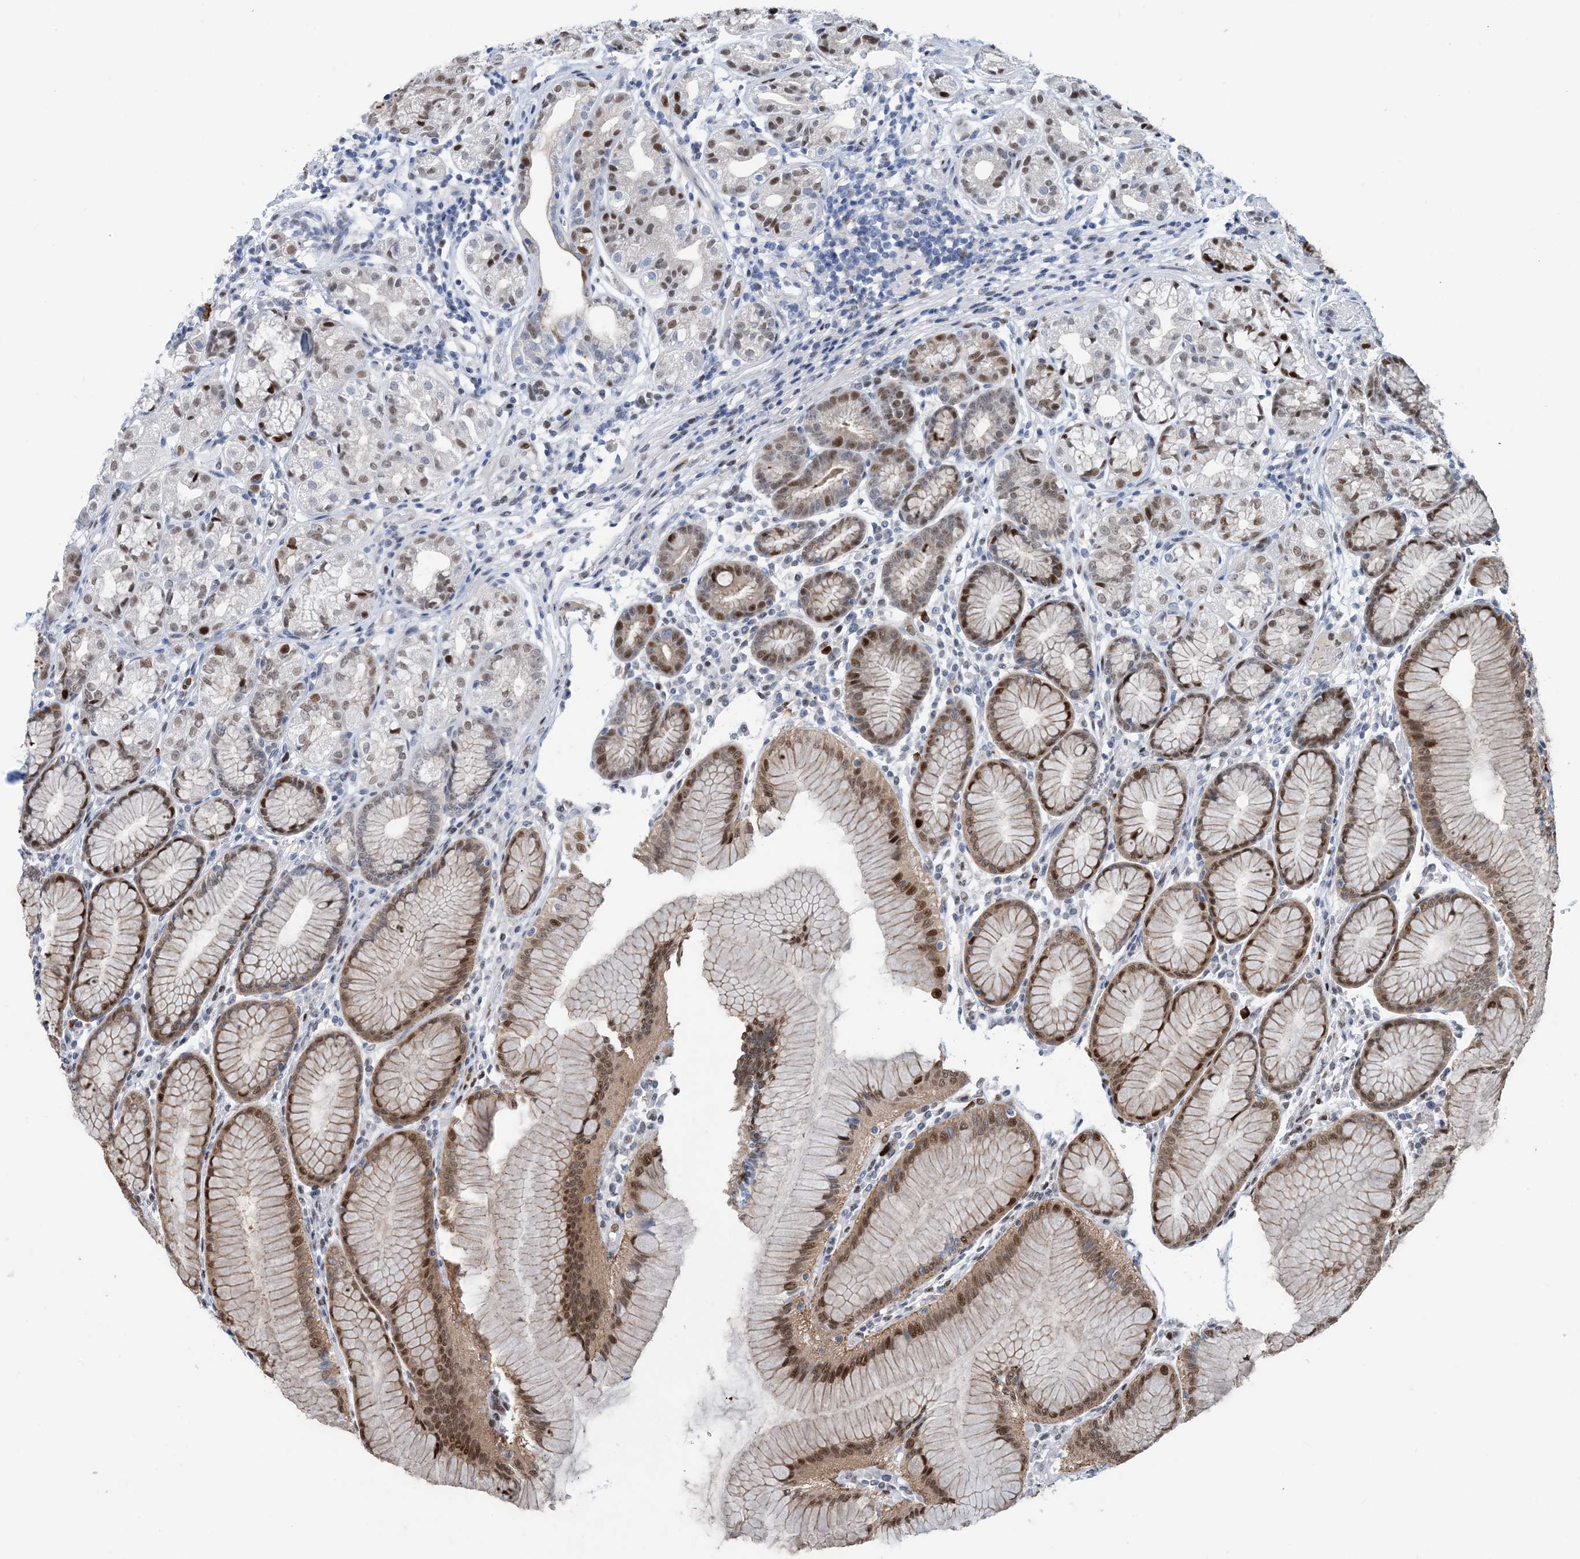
{"staining": {"intensity": "moderate", "quantity": "25%-75%", "location": "cytoplasmic/membranous,nuclear"}, "tissue": "stomach", "cell_type": "Glandular cells", "image_type": "normal", "snomed": [{"axis": "morphology", "description": "Normal tissue, NOS"}, {"axis": "topography", "description": "Stomach"}], "caption": "Immunohistochemical staining of normal stomach displays 25%-75% levels of moderate cytoplasmic/membranous,nuclear protein expression in about 25%-75% of glandular cells. (Brightfield microscopy of DAB IHC at high magnification).", "gene": "HEMK1", "patient": {"sex": "female", "age": 57}}